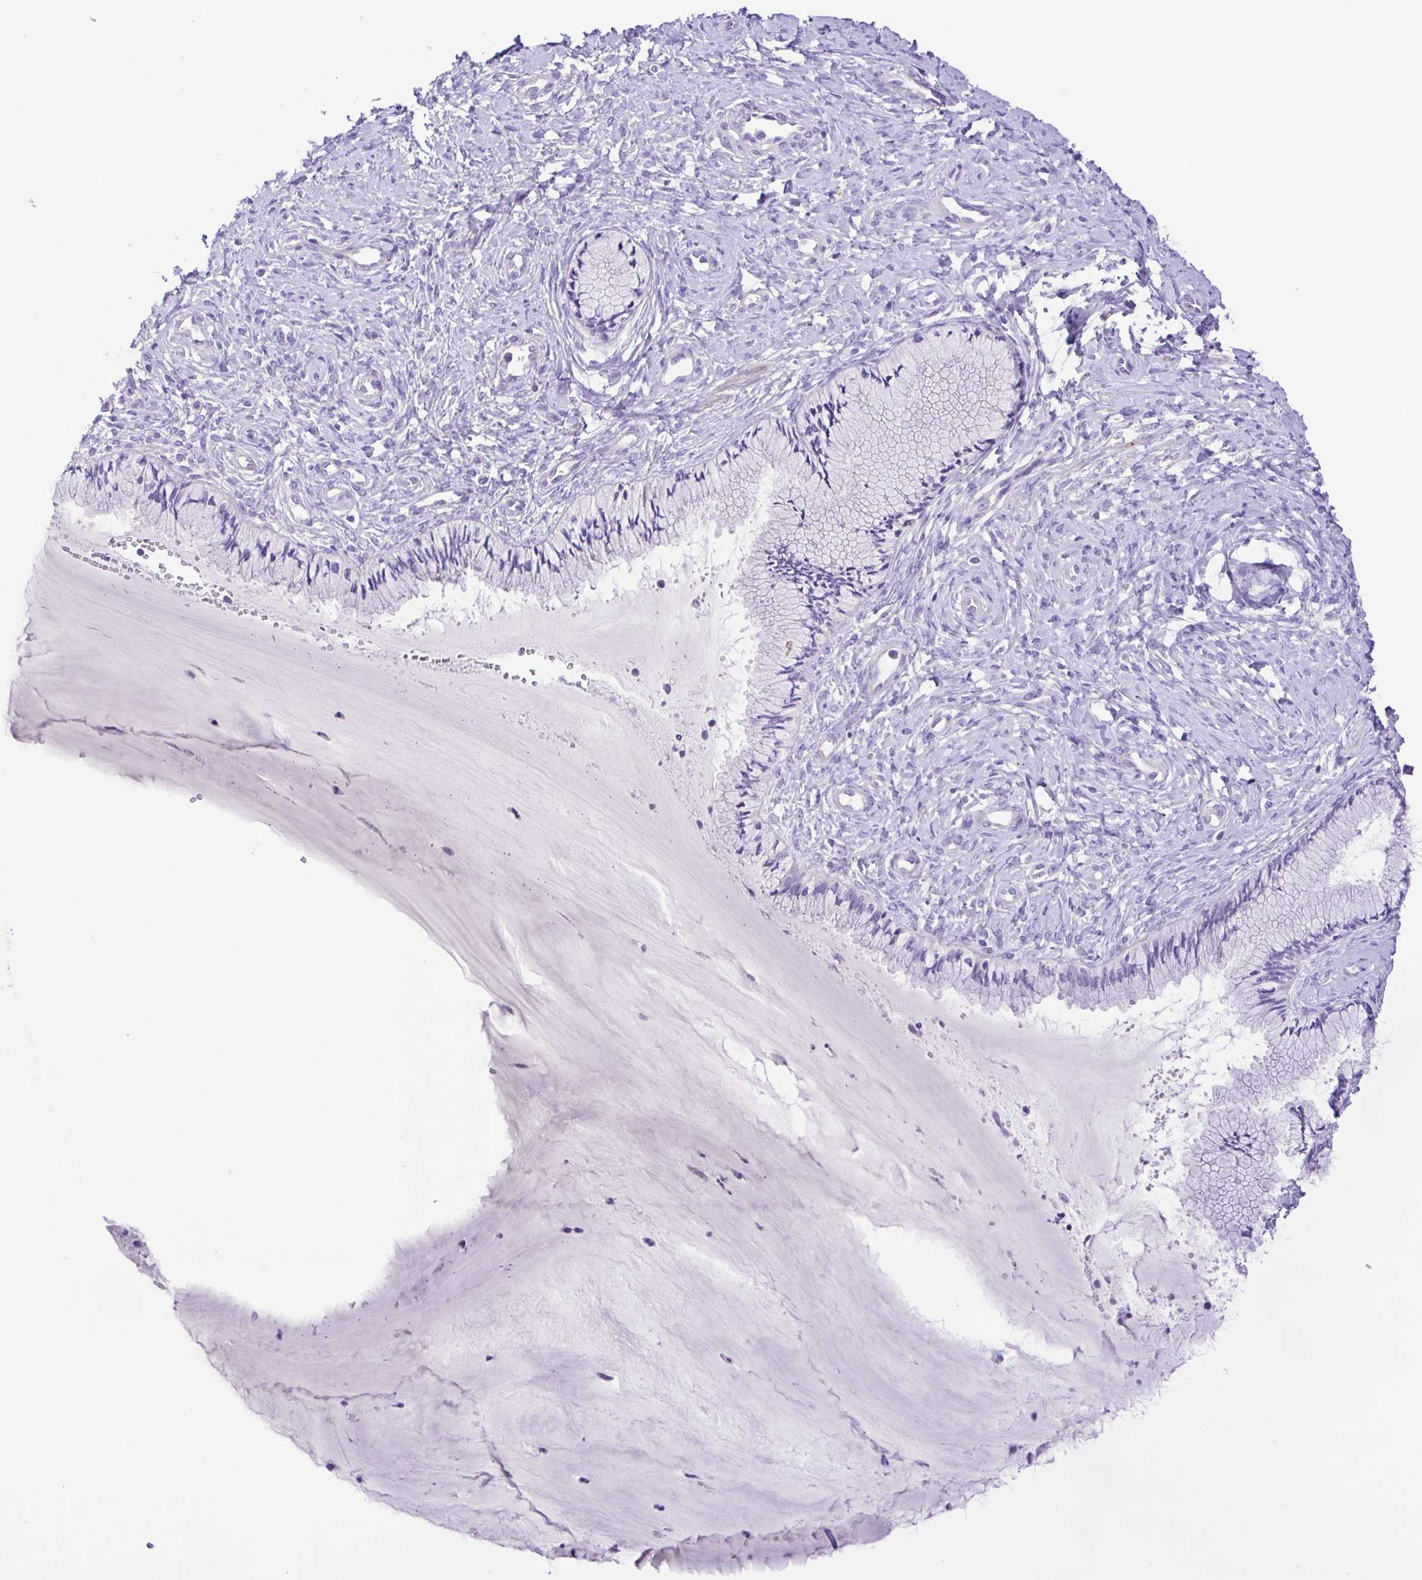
{"staining": {"intensity": "negative", "quantity": "none", "location": "none"}, "tissue": "cervix", "cell_type": "Glandular cells", "image_type": "normal", "snomed": [{"axis": "morphology", "description": "Normal tissue, NOS"}, {"axis": "topography", "description": "Cervix"}], "caption": "The immunohistochemistry (IHC) photomicrograph has no significant positivity in glandular cells of cervix.", "gene": "ISM2", "patient": {"sex": "female", "age": 37}}